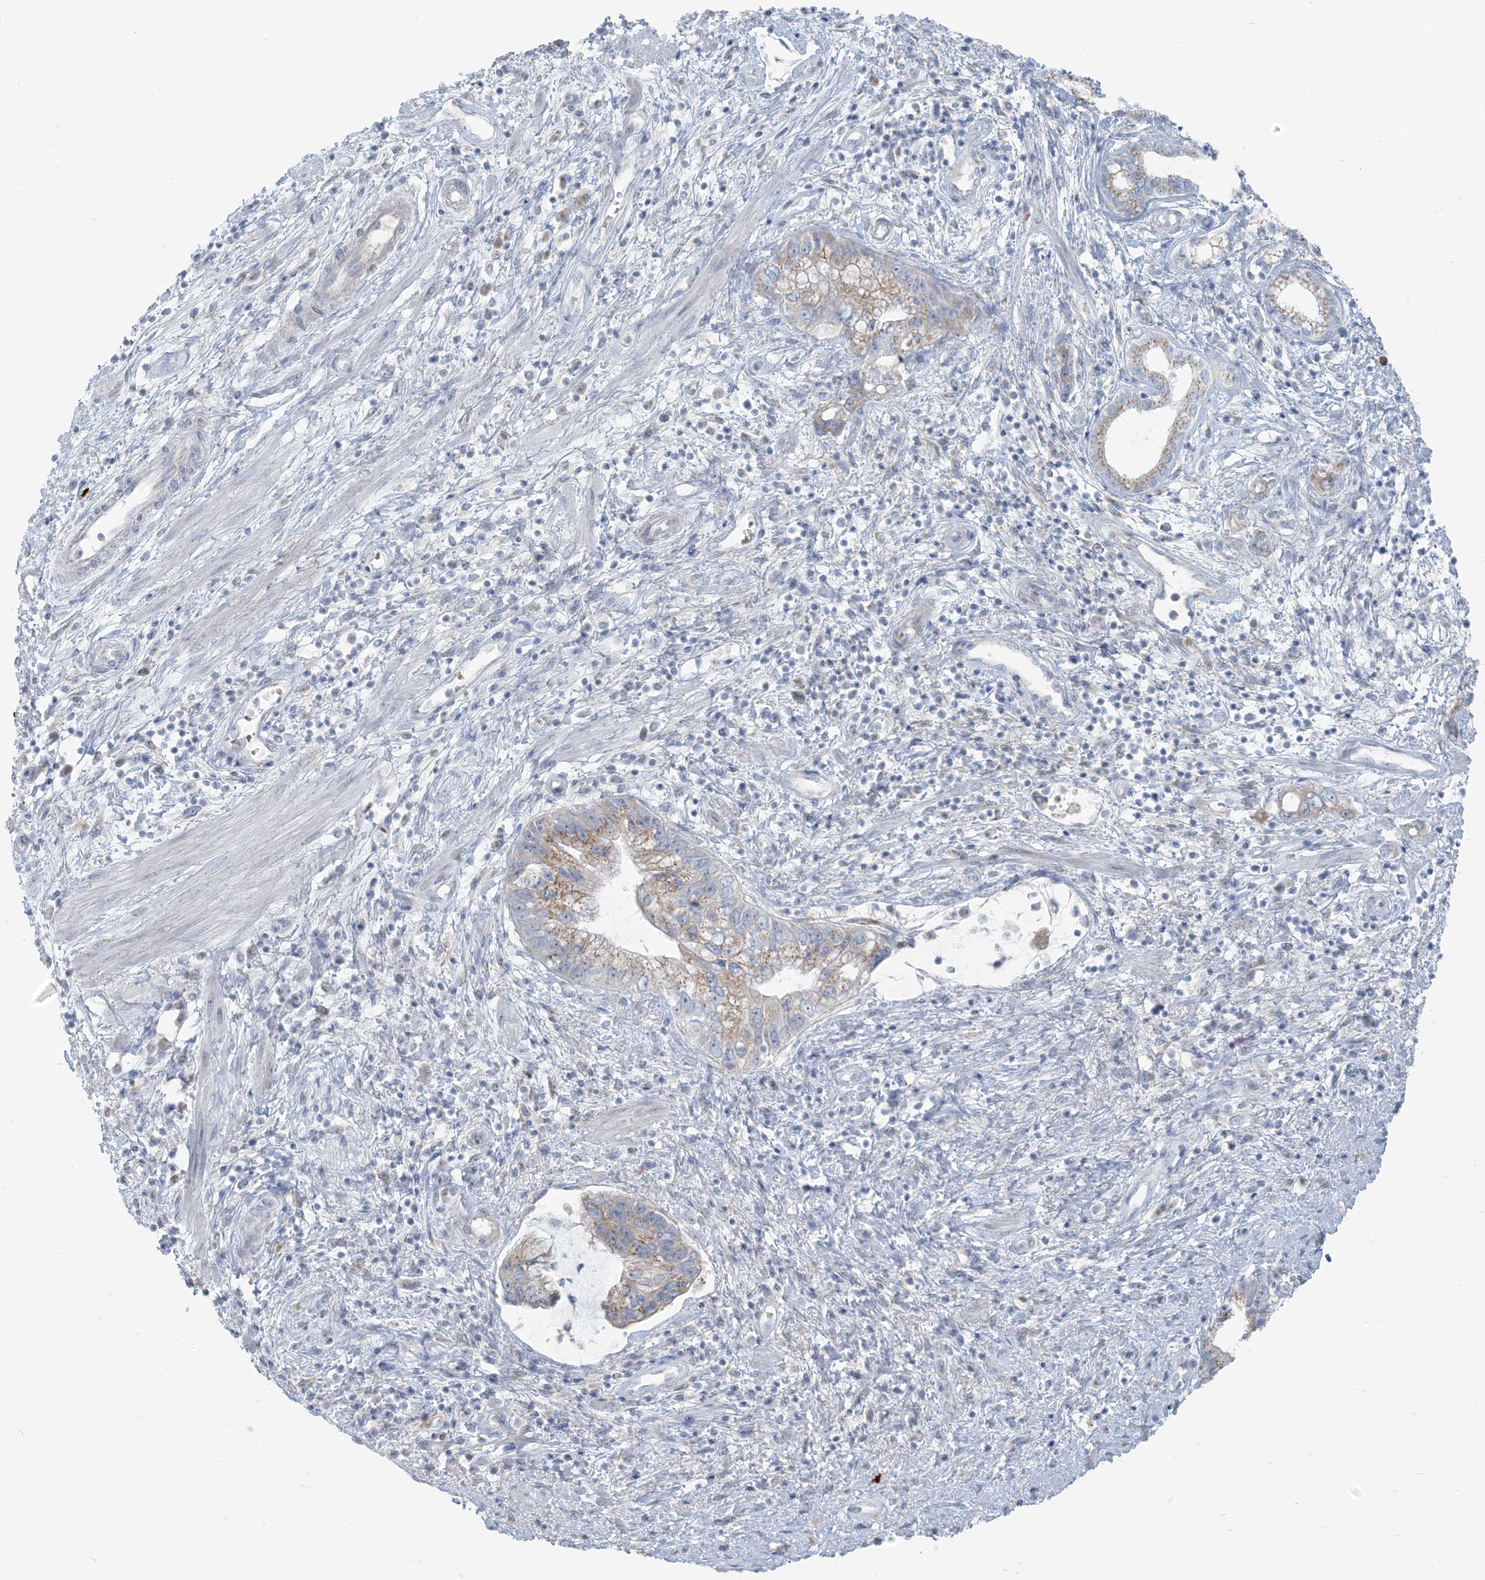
{"staining": {"intensity": "moderate", "quantity": "25%-75%", "location": "cytoplasmic/membranous"}, "tissue": "pancreatic cancer", "cell_type": "Tumor cells", "image_type": "cancer", "snomed": [{"axis": "morphology", "description": "Adenocarcinoma, NOS"}, {"axis": "topography", "description": "Pancreas"}], "caption": "Approximately 25%-75% of tumor cells in adenocarcinoma (pancreatic) exhibit moderate cytoplasmic/membranous protein staining as visualized by brown immunohistochemical staining.", "gene": "SCML1", "patient": {"sex": "female", "age": 73}}